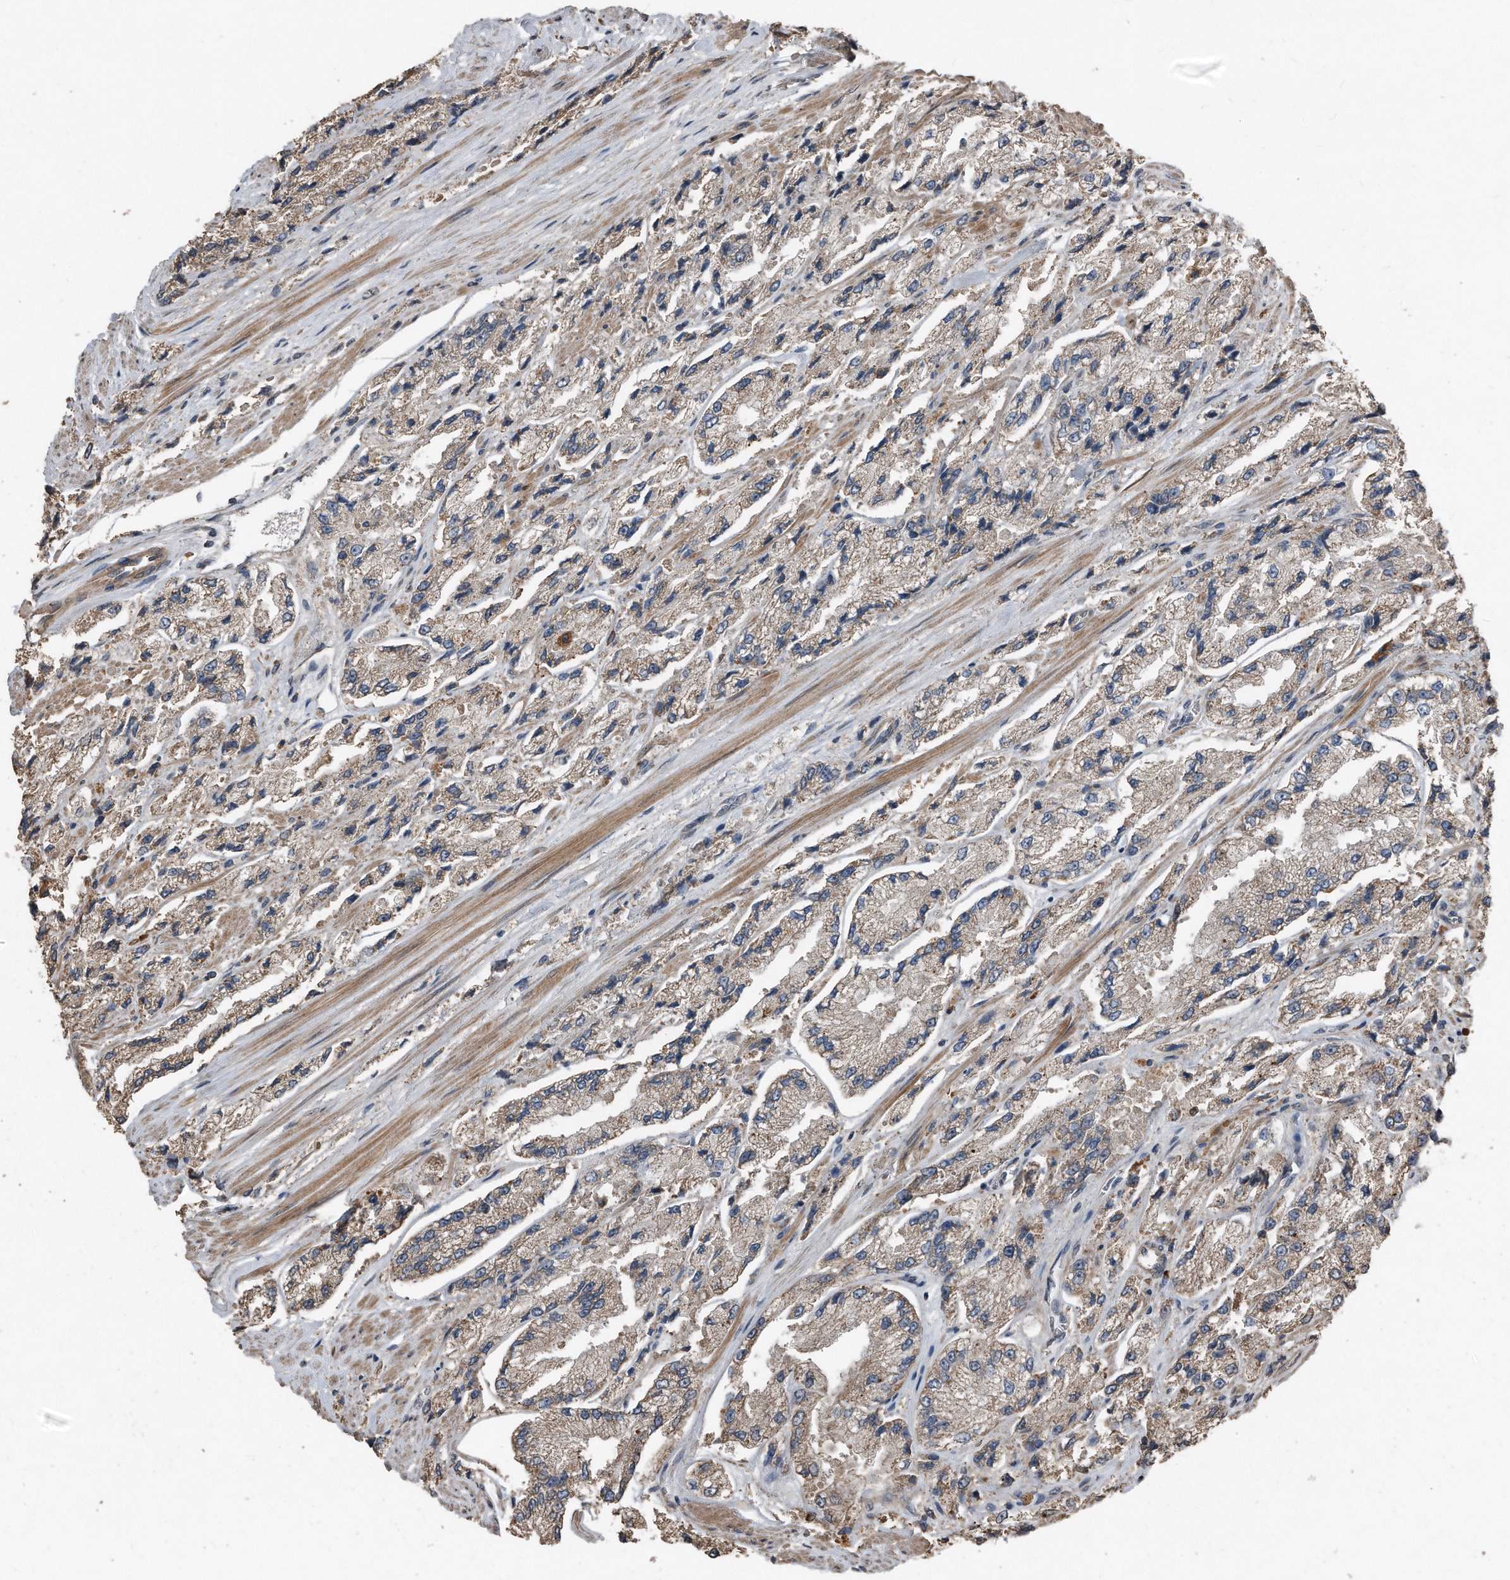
{"staining": {"intensity": "weak", "quantity": ">75%", "location": "cytoplasmic/membranous"}, "tissue": "prostate cancer", "cell_type": "Tumor cells", "image_type": "cancer", "snomed": [{"axis": "morphology", "description": "Adenocarcinoma, High grade"}, {"axis": "topography", "description": "Prostate"}], "caption": "Prostate cancer (adenocarcinoma (high-grade)) stained with a protein marker reveals weak staining in tumor cells.", "gene": "ANKRD10", "patient": {"sex": "male", "age": 58}}